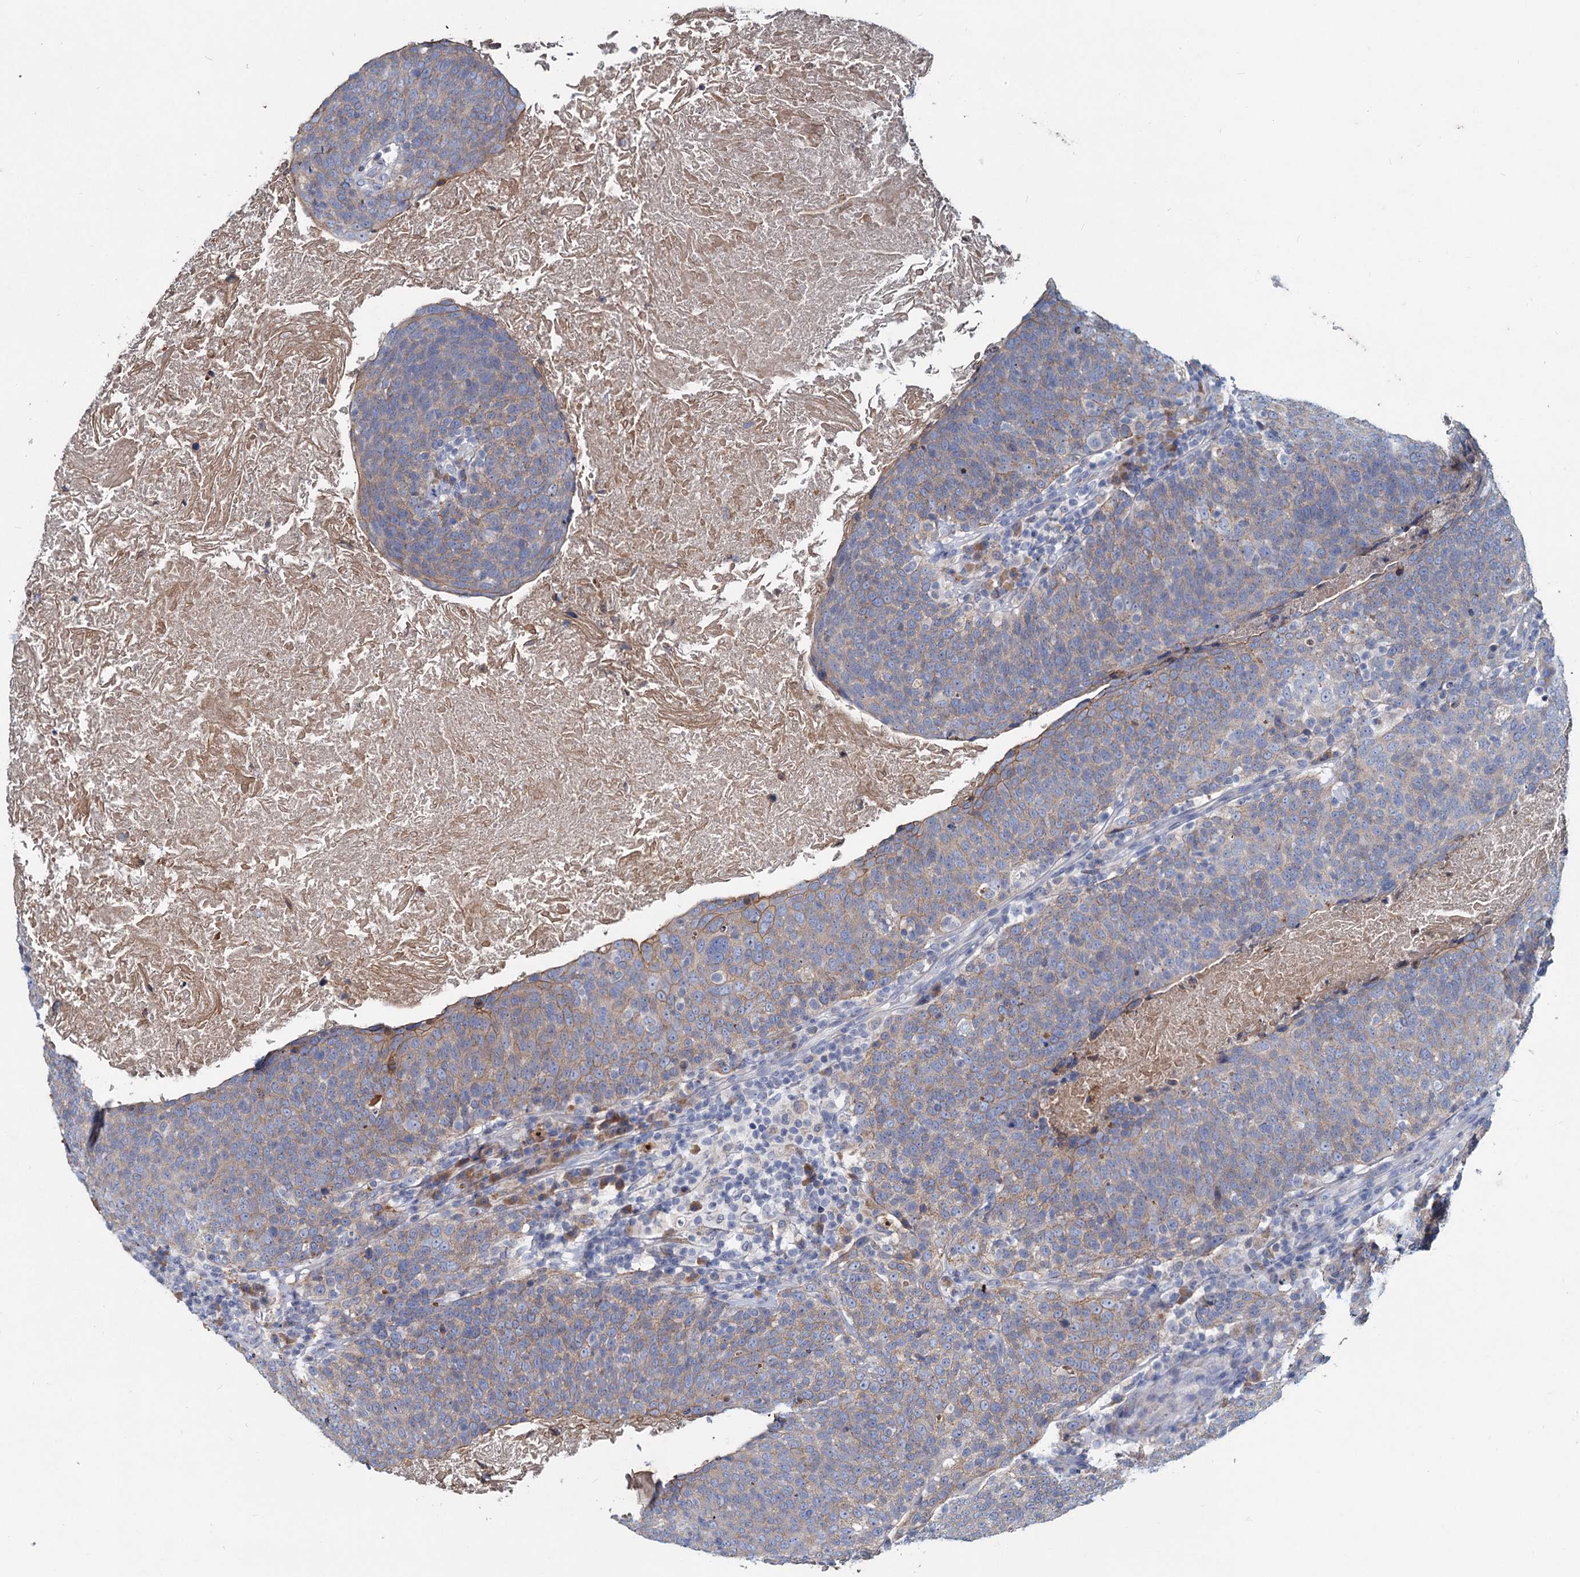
{"staining": {"intensity": "weak", "quantity": "25%-75%", "location": "cytoplasmic/membranous"}, "tissue": "head and neck cancer", "cell_type": "Tumor cells", "image_type": "cancer", "snomed": [{"axis": "morphology", "description": "Squamous cell carcinoma, NOS"}, {"axis": "morphology", "description": "Squamous cell carcinoma, metastatic, NOS"}, {"axis": "topography", "description": "Lymph node"}, {"axis": "topography", "description": "Head-Neck"}], "caption": "Head and neck cancer (squamous cell carcinoma) stained with immunohistochemistry demonstrates weak cytoplasmic/membranous expression in about 25%-75% of tumor cells.", "gene": "TMX2", "patient": {"sex": "male", "age": 62}}